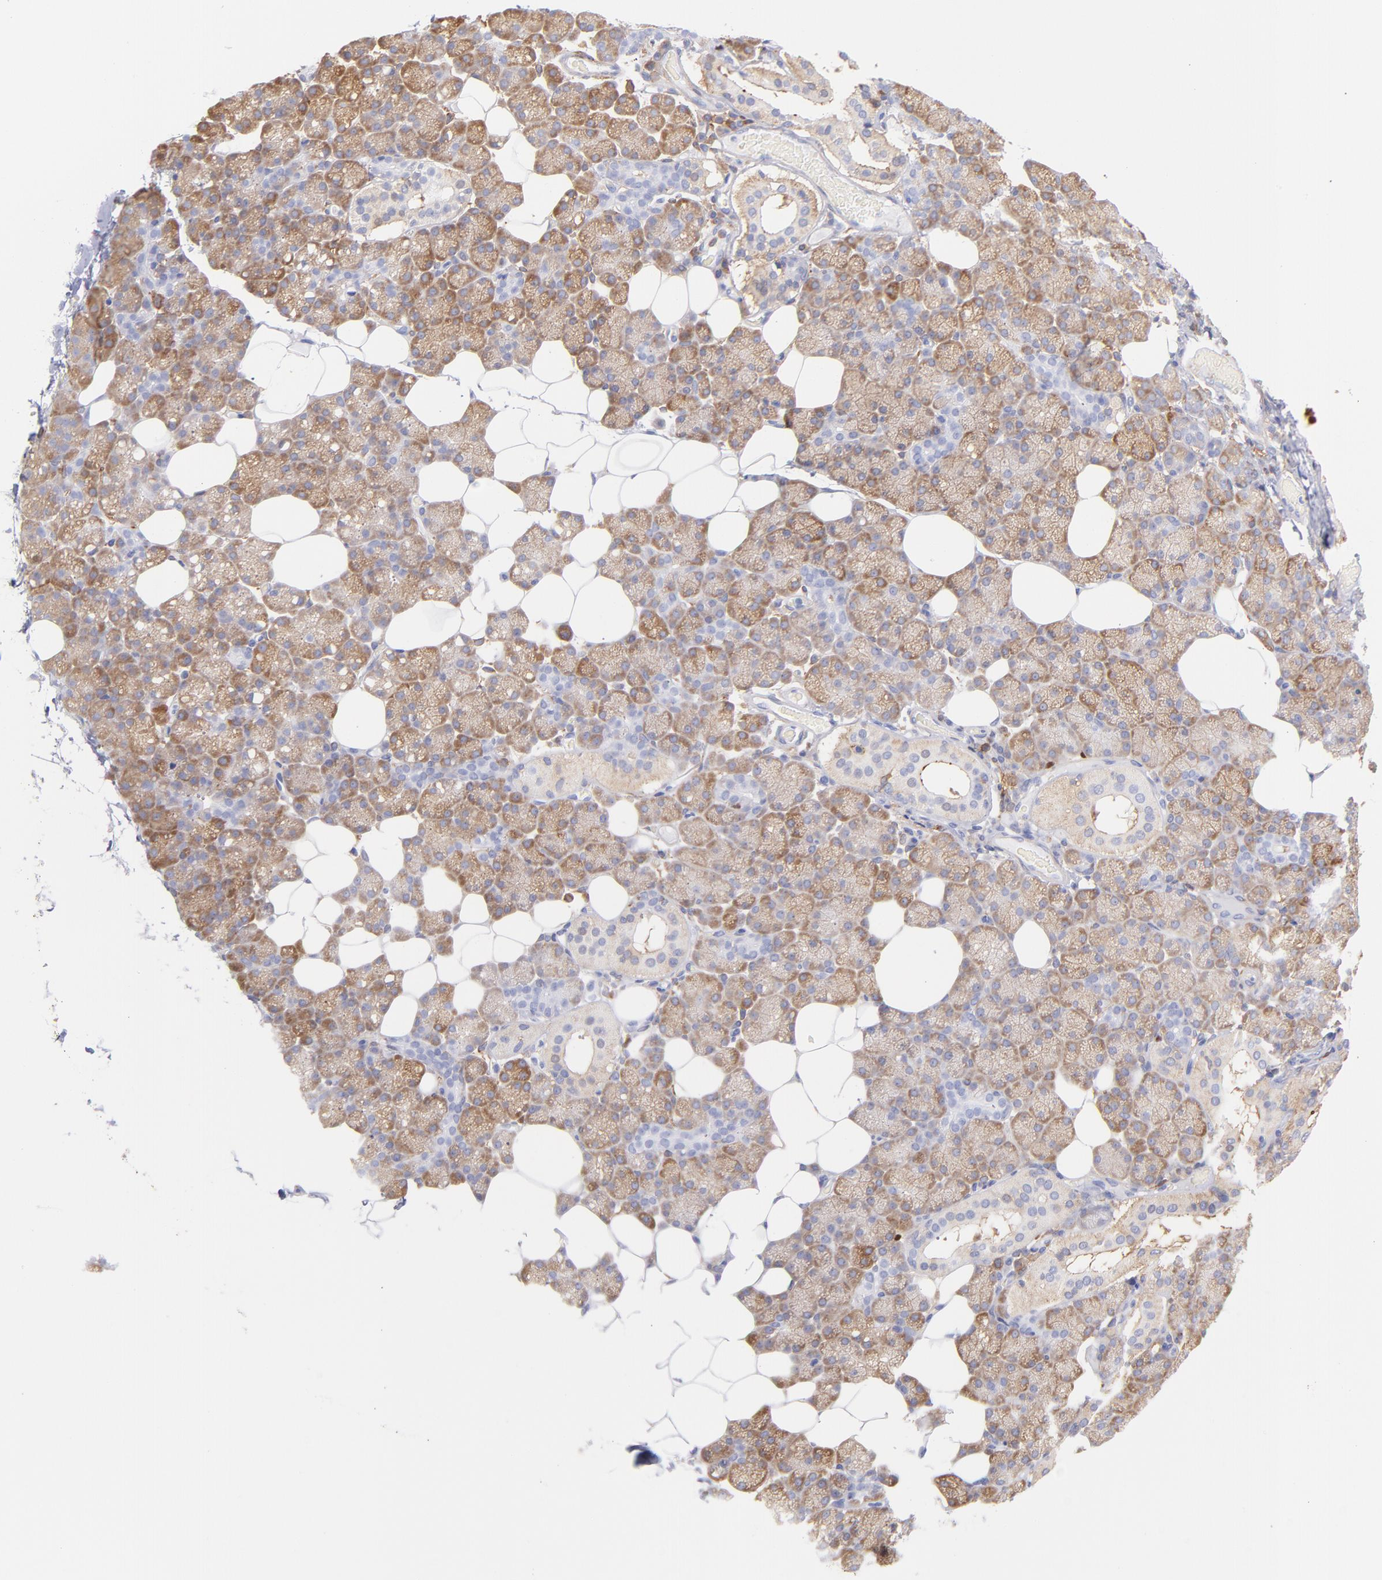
{"staining": {"intensity": "moderate", "quantity": "25%-75%", "location": "cytoplasmic/membranous"}, "tissue": "salivary gland", "cell_type": "Glandular cells", "image_type": "normal", "snomed": [{"axis": "morphology", "description": "Normal tissue, NOS"}, {"axis": "topography", "description": "Lymph node"}, {"axis": "topography", "description": "Salivary gland"}], "caption": "Immunohistochemical staining of unremarkable human salivary gland demonstrates moderate cytoplasmic/membranous protein expression in about 25%-75% of glandular cells. (DAB (3,3'-diaminobenzidine) = brown stain, brightfield microscopy at high magnification).", "gene": "PRKCA", "patient": {"sex": "male", "age": 8}}